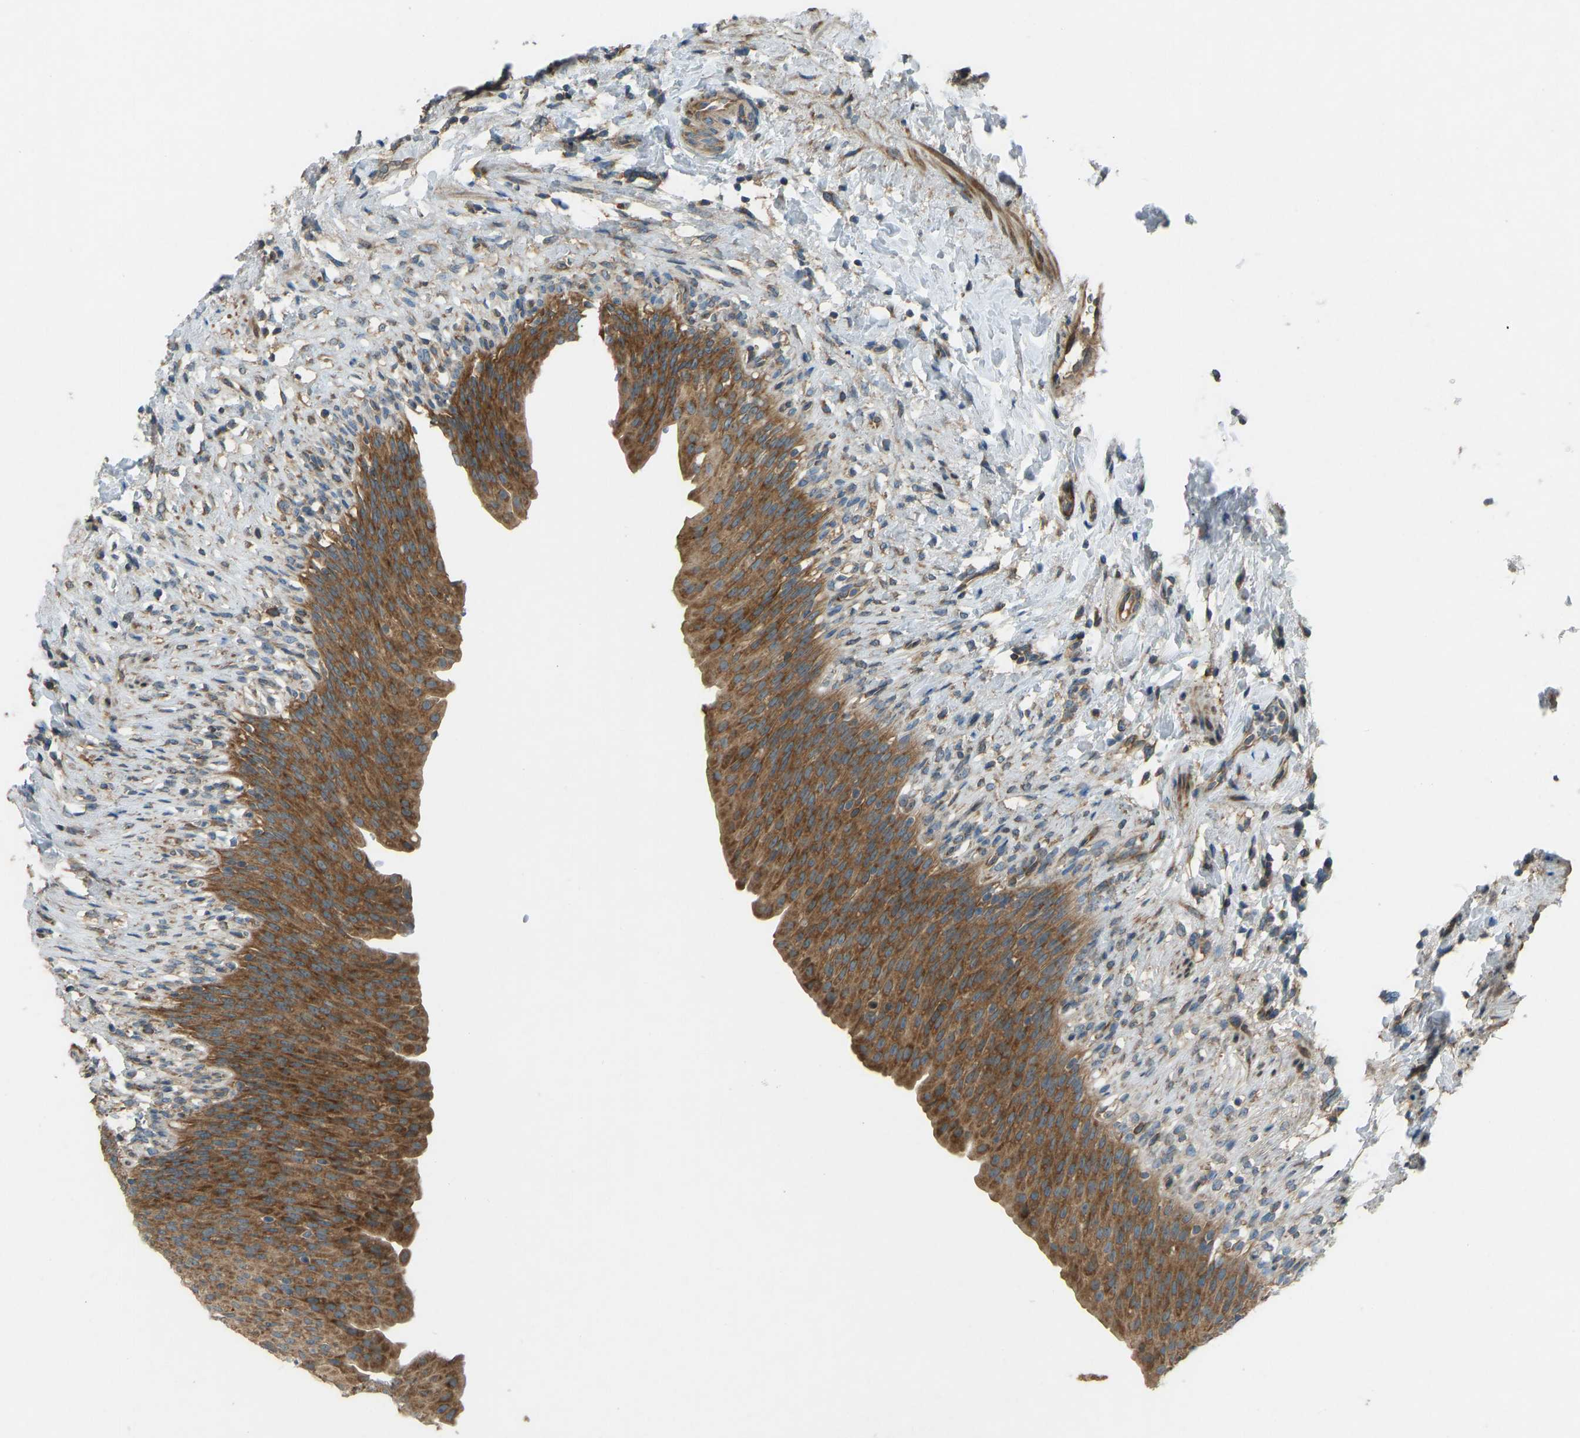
{"staining": {"intensity": "strong", "quantity": ">75%", "location": "cytoplasmic/membranous"}, "tissue": "urinary bladder", "cell_type": "Urothelial cells", "image_type": "normal", "snomed": [{"axis": "morphology", "description": "Normal tissue, NOS"}, {"axis": "topography", "description": "Urinary bladder"}], "caption": "Normal urinary bladder exhibits strong cytoplasmic/membranous staining in approximately >75% of urothelial cells (IHC, brightfield microscopy, high magnification)..", "gene": "STAU2", "patient": {"sex": "female", "age": 79}}